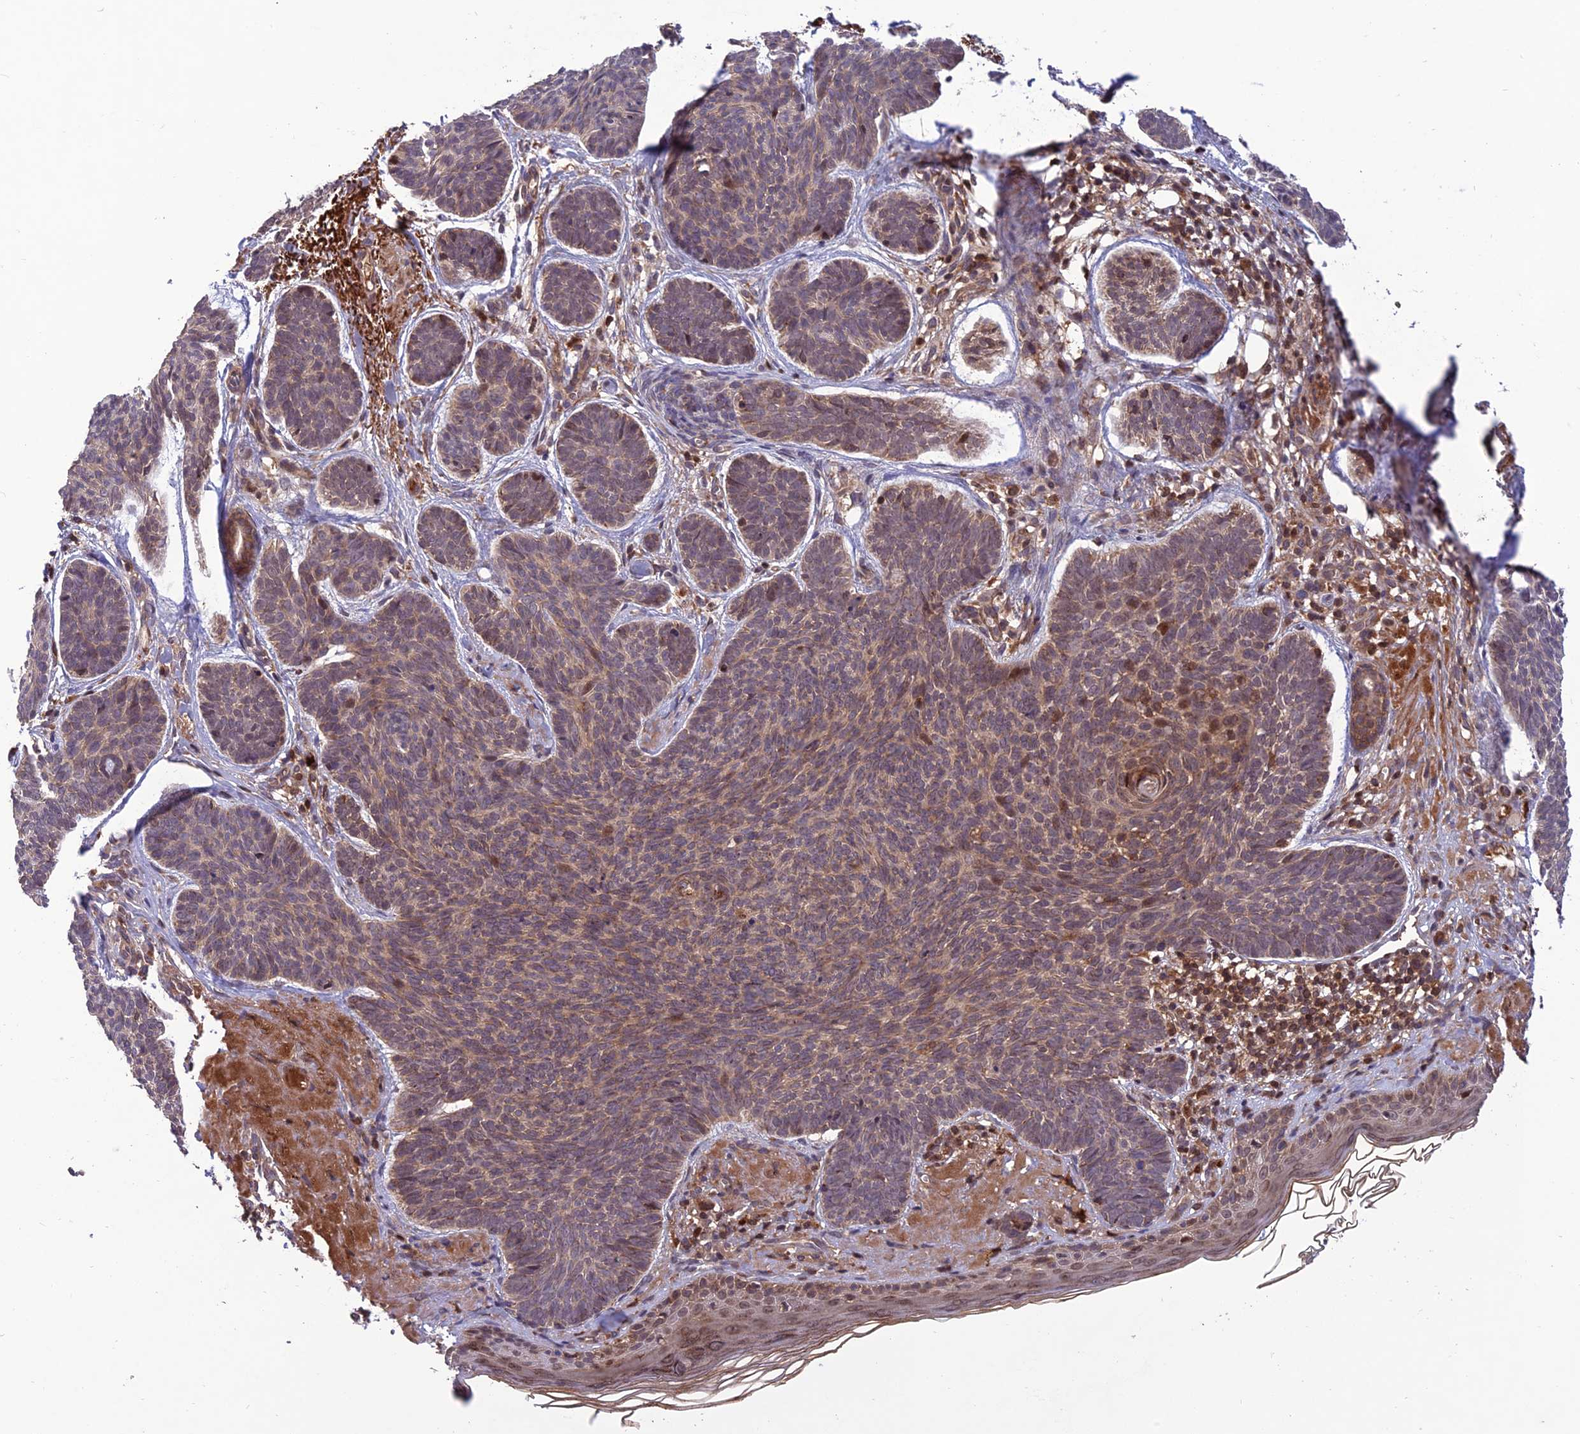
{"staining": {"intensity": "weak", "quantity": ">75%", "location": "cytoplasmic/membranous"}, "tissue": "skin cancer", "cell_type": "Tumor cells", "image_type": "cancer", "snomed": [{"axis": "morphology", "description": "Basal cell carcinoma"}, {"axis": "topography", "description": "Skin"}], "caption": "Skin cancer (basal cell carcinoma) stained with IHC reveals weak cytoplasmic/membranous staining in about >75% of tumor cells.", "gene": "NDUFC1", "patient": {"sex": "female", "age": 74}}